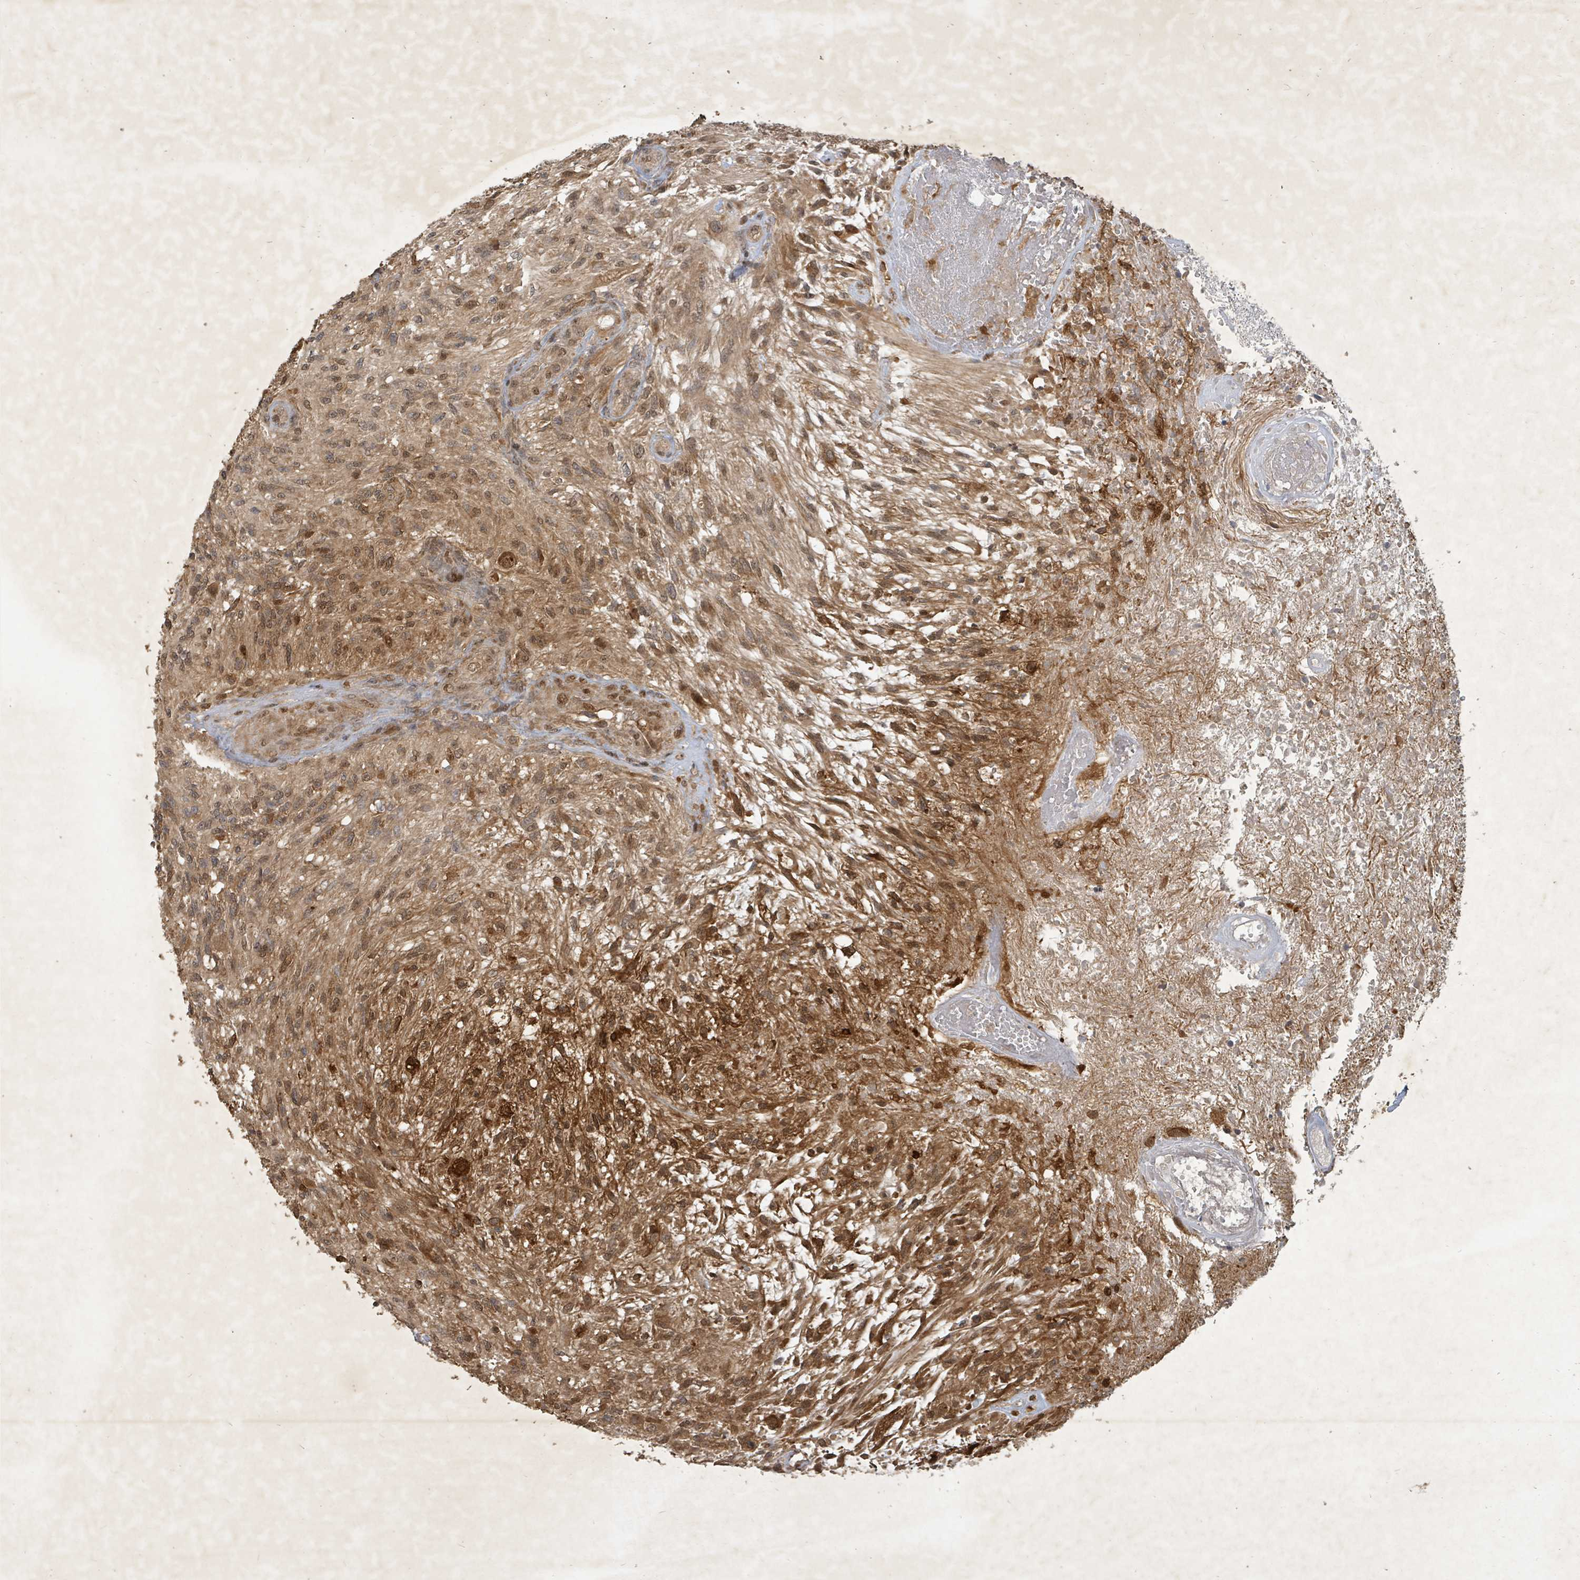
{"staining": {"intensity": "moderate", "quantity": ">75%", "location": "cytoplasmic/membranous,nuclear"}, "tissue": "glioma", "cell_type": "Tumor cells", "image_type": "cancer", "snomed": [{"axis": "morphology", "description": "Glioma, malignant, High grade"}, {"axis": "topography", "description": "Brain"}], "caption": "Immunohistochemistry (IHC) of human glioma demonstrates medium levels of moderate cytoplasmic/membranous and nuclear expression in about >75% of tumor cells. The protein is stained brown, and the nuclei are stained in blue (DAB IHC with brightfield microscopy, high magnification).", "gene": "KDM4E", "patient": {"sex": "male", "age": 56}}